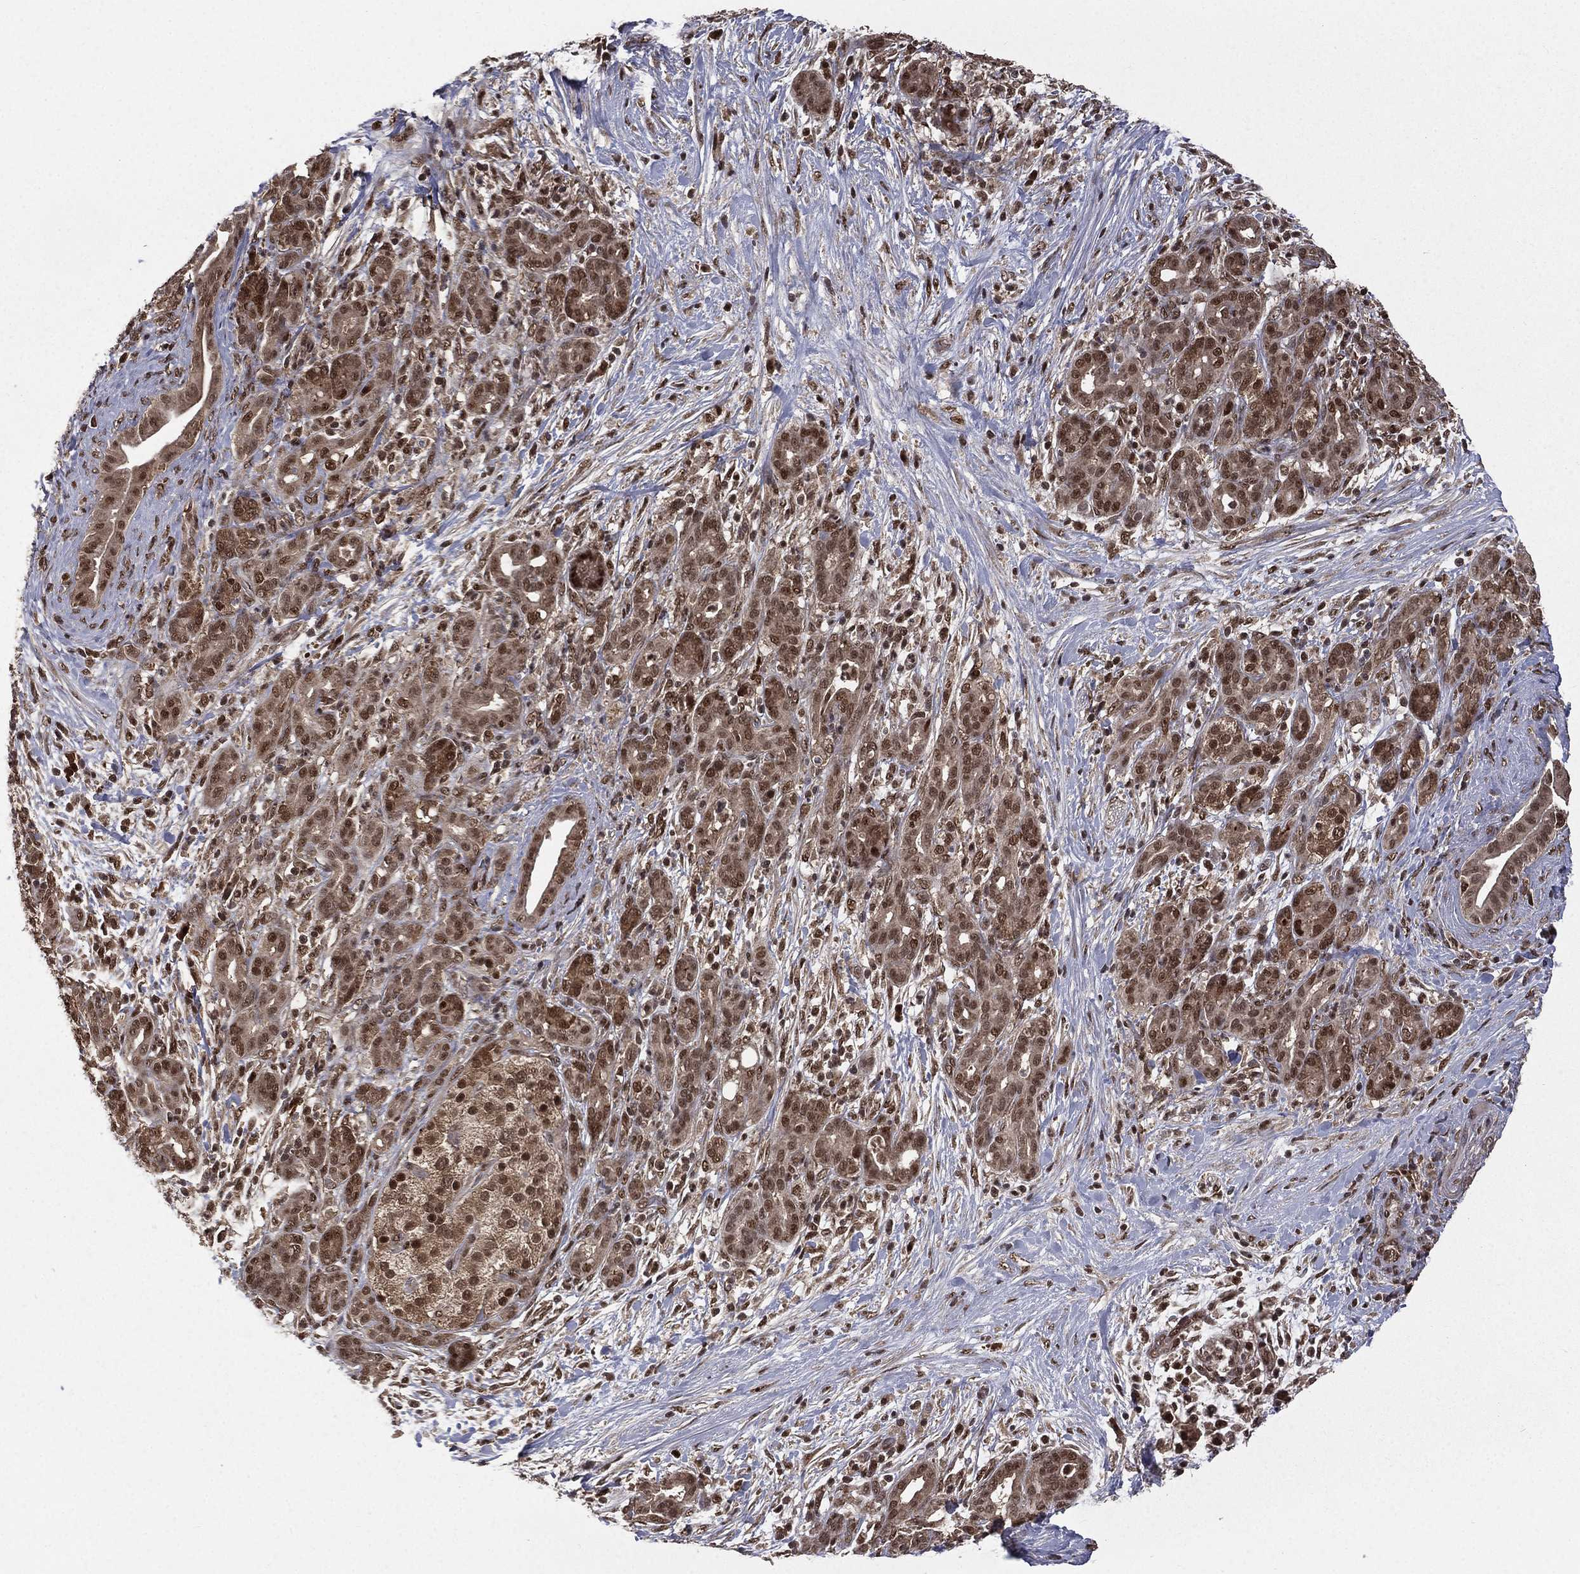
{"staining": {"intensity": "strong", "quantity": "25%-75%", "location": "nuclear"}, "tissue": "pancreatic cancer", "cell_type": "Tumor cells", "image_type": "cancer", "snomed": [{"axis": "morphology", "description": "Adenocarcinoma, NOS"}, {"axis": "topography", "description": "Pancreas"}], "caption": "IHC of pancreatic cancer (adenocarcinoma) displays high levels of strong nuclear expression in about 25%-75% of tumor cells.", "gene": "JMJD6", "patient": {"sex": "male", "age": 44}}